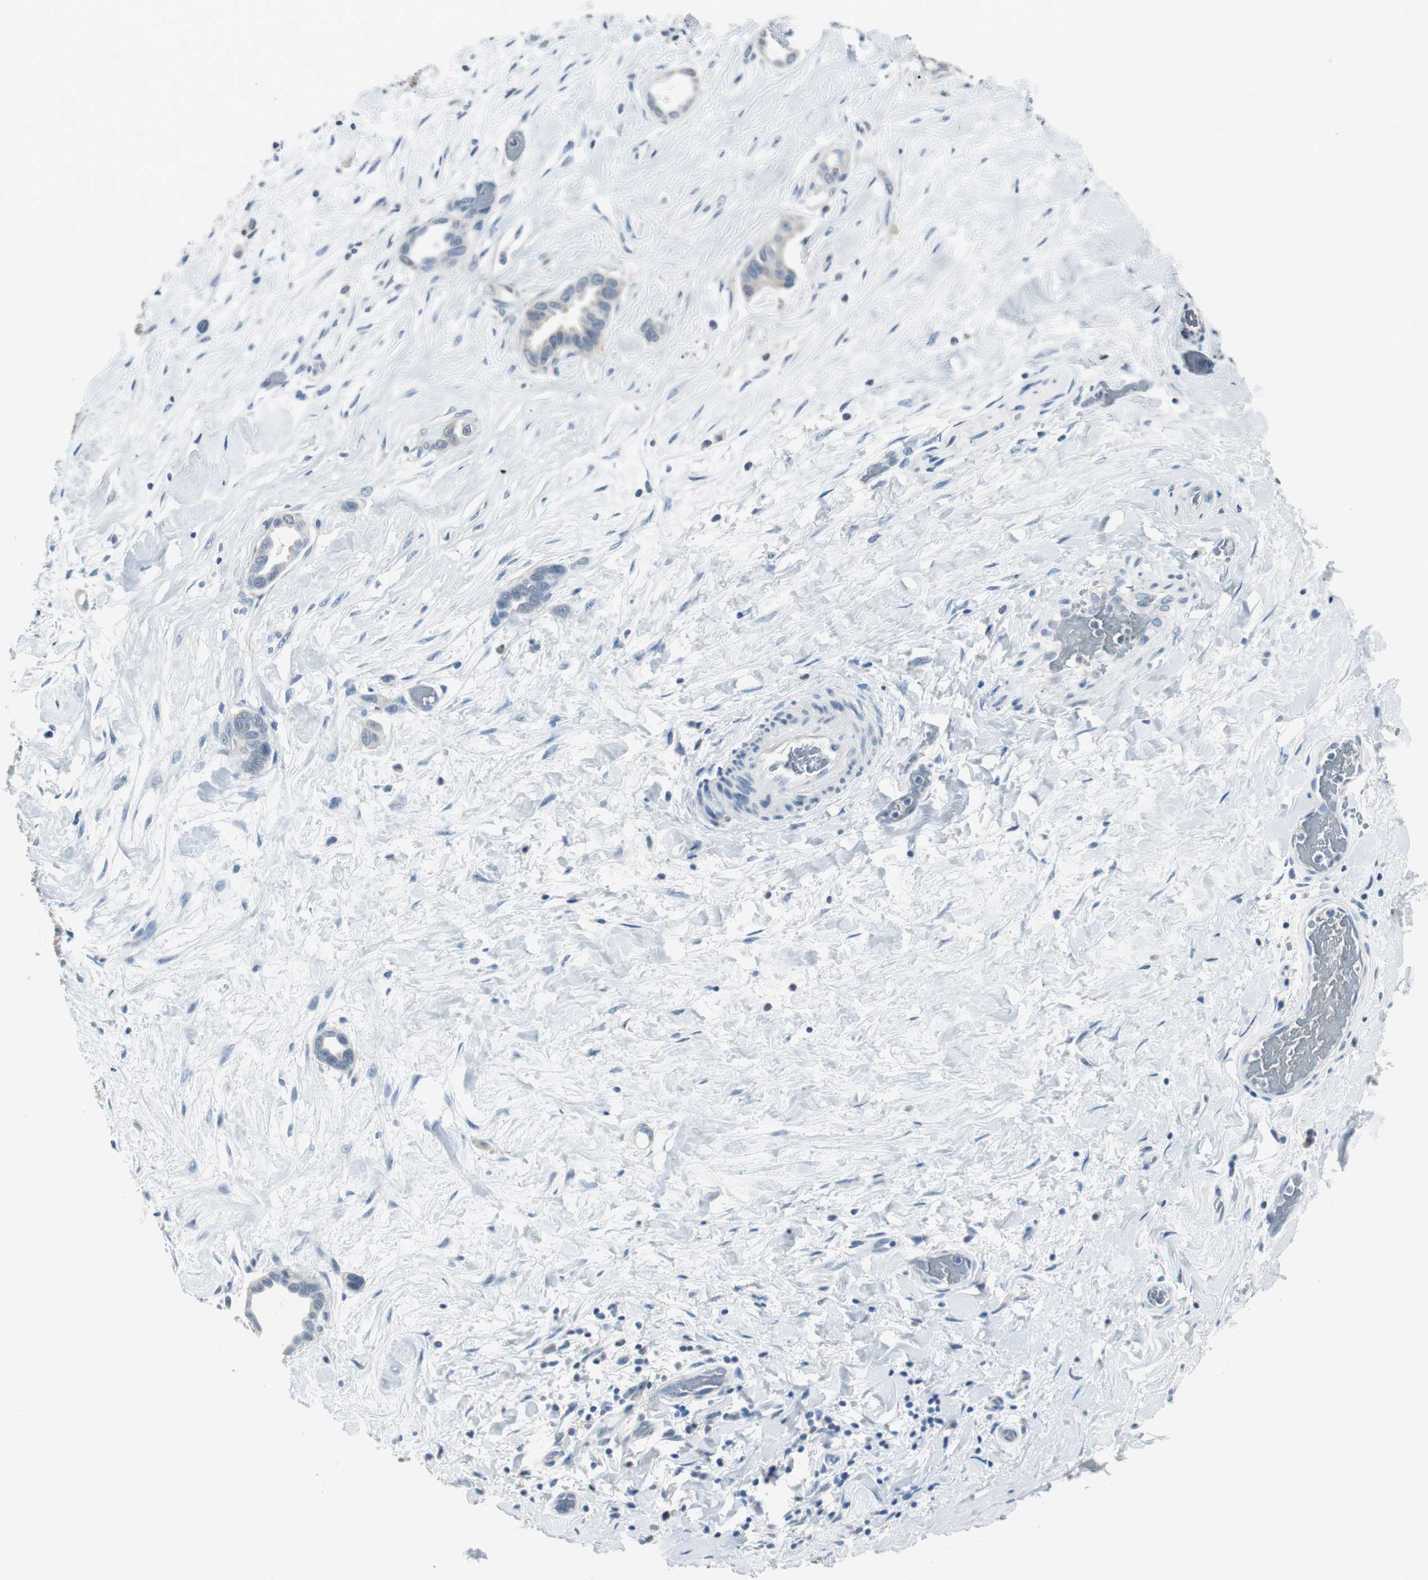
{"staining": {"intensity": "negative", "quantity": "none", "location": "none"}, "tissue": "liver cancer", "cell_type": "Tumor cells", "image_type": "cancer", "snomed": [{"axis": "morphology", "description": "Cholangiocarcinoma"}, {"axis": "topography", "description": "Liver"}], "caption": "Histopathology image shows no significant protein staining in tumor cells of cholangiocarcinoma (liver).", "gene": "MSTO1", "patient": {"sex": "female", "age": 65}}